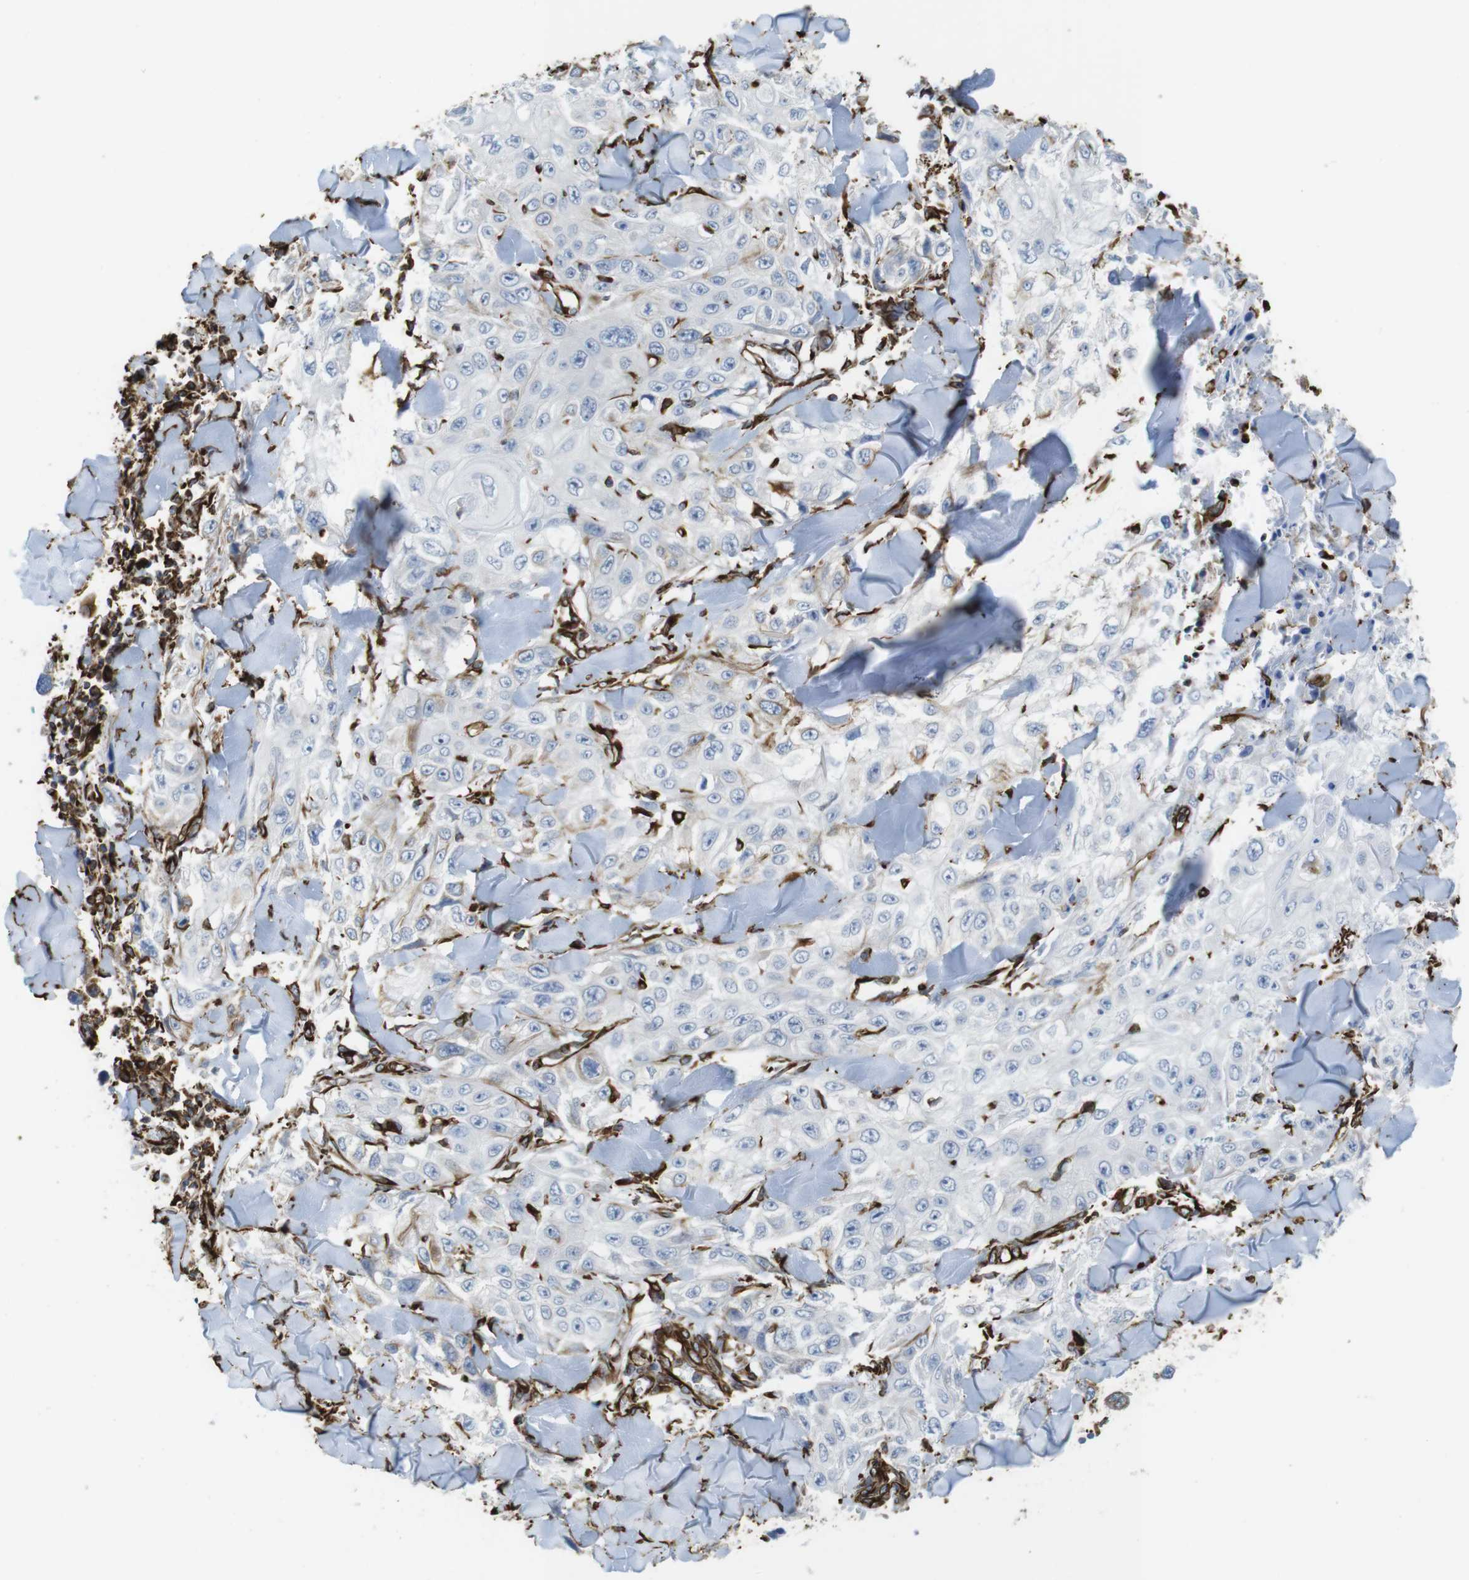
{"staining": {"intensity": "negative", "quantity": "none", "location": "none"}, "tissue": "skin cancer", "cell_type": "Tumor cells", "image_type": "cancer", "snomed": [{"axis": "morphology", "description": "Squamous cell carcinoma, NOS"}, {"axis": "topography", "description": "Skin"}], "caption": "Immunohistochemical staining of human skin cancer (squamous cell carcinoma) shows no significant positivity in tumor cells.", "gene": "RALGPS1", "patient": {"sex": "male", "age": 86}}